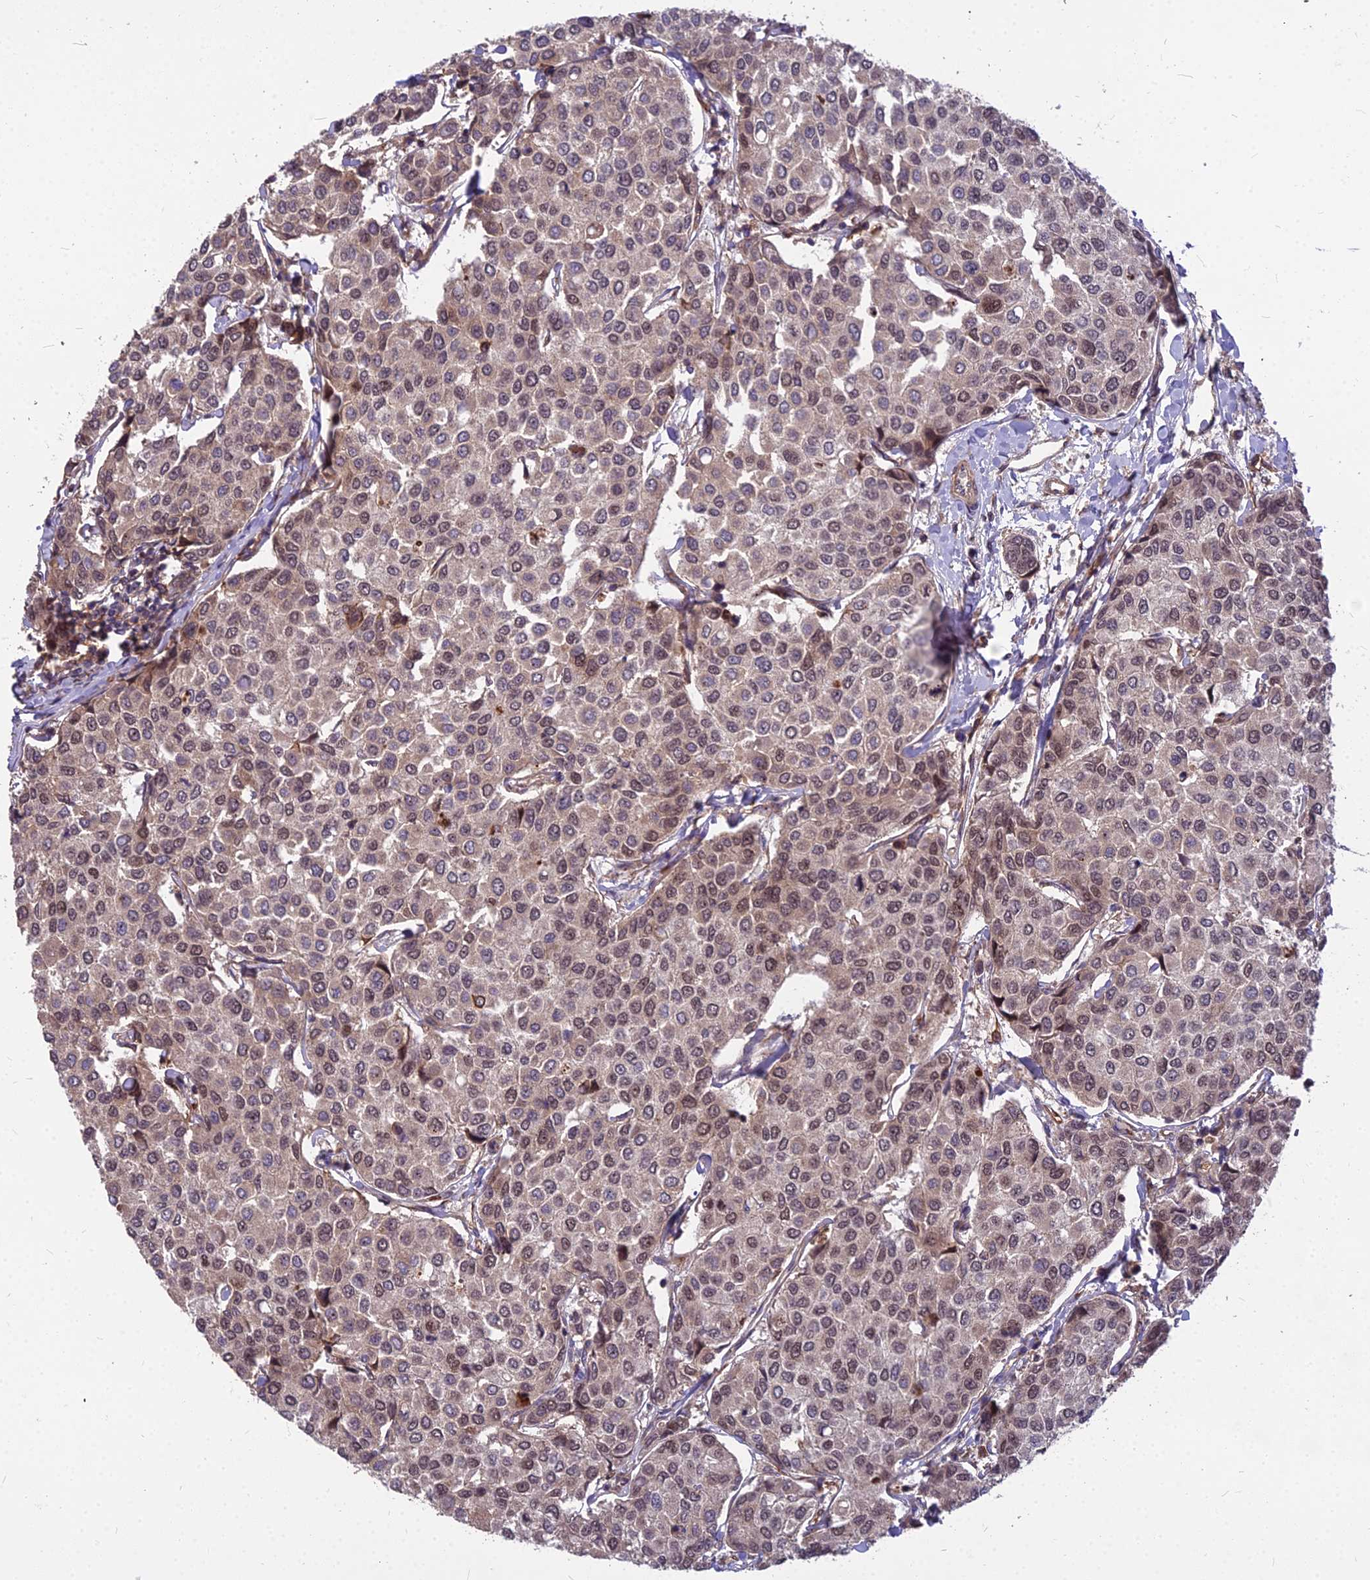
{"staining": {"intensity": "moderate", "quantity": "25%-75%", "location": "nuclear"}, "tissue": "breast cancer", "cell_type": "Tumor cells", "image_type": "cancer", "snomed": [{"axis": "morphology", "description": "Duct carcinoma"}, {"axis": "topography", "description": "Breast"}], "caption": "Immunohistochemical staining of human intraductal carcinoma (breast) shows medium levels of moderate nuclear protein staining in about 25%-75% of tumor cells.", "gene": "TCEA3", "patient": {"sex": "female", "age": 55}}